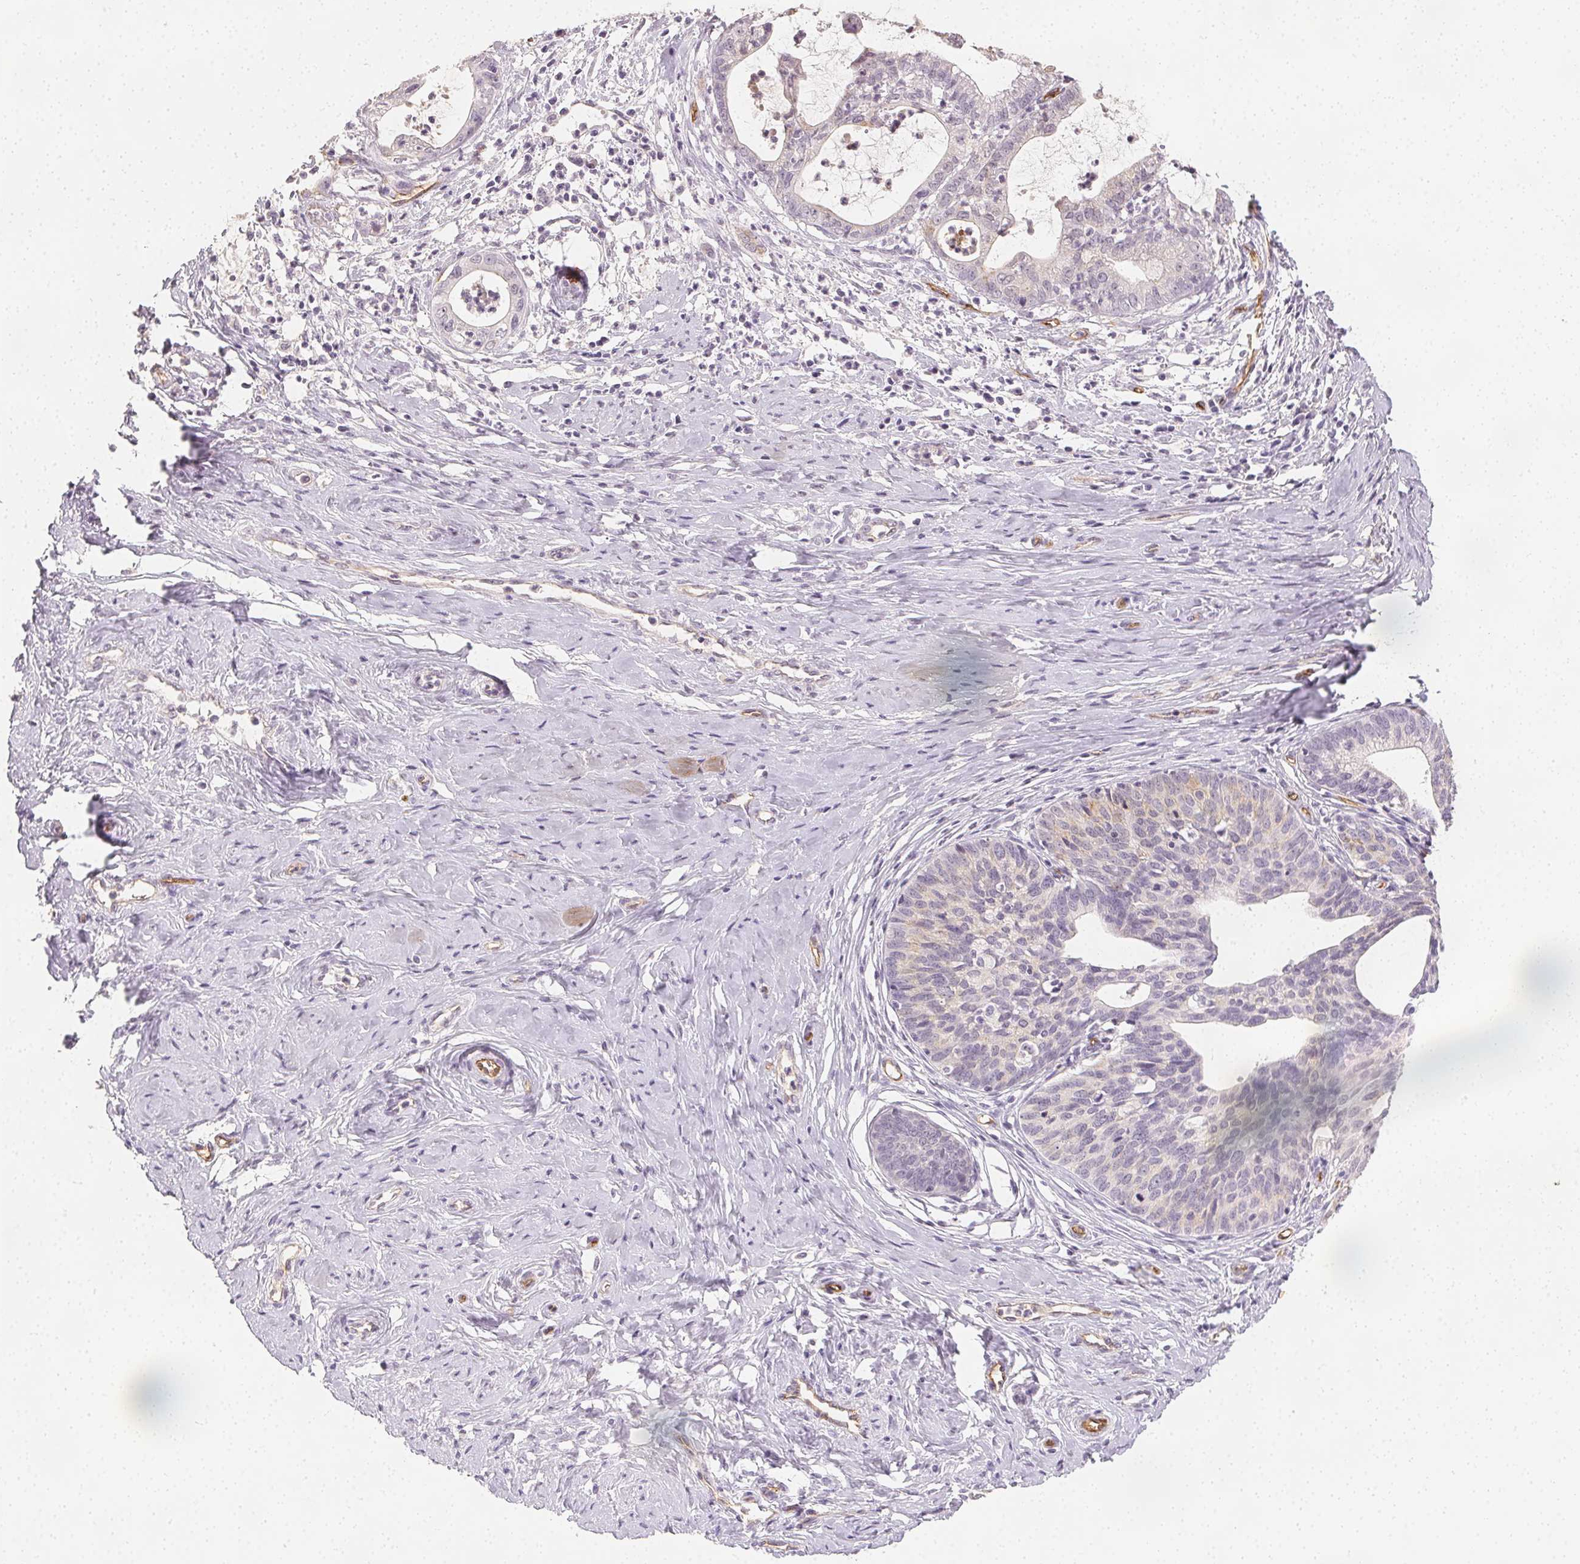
{"staining": {"intensity": "negative", "quantity": "none", "location": "none"}, "tissue": "cervical cancer", "cell_type": "Tumor cells", "image_type": "cancer", "snomed": [{"axis": "morphology", "description": "Normal tissue, NOS"}, {"axis": "morphology", "description": "Adenocarcinoma, NOS"}, {"axis": "topography", "description": "Cervix"}], "caption": "A high-resolution photomicrograph shows immunohistochemistry staining of cervical adenocarcinoma, which displays no significant positivity in tumor cells.", "gene": "PODXL", "patient": {"sex": "female", "age": 38}}